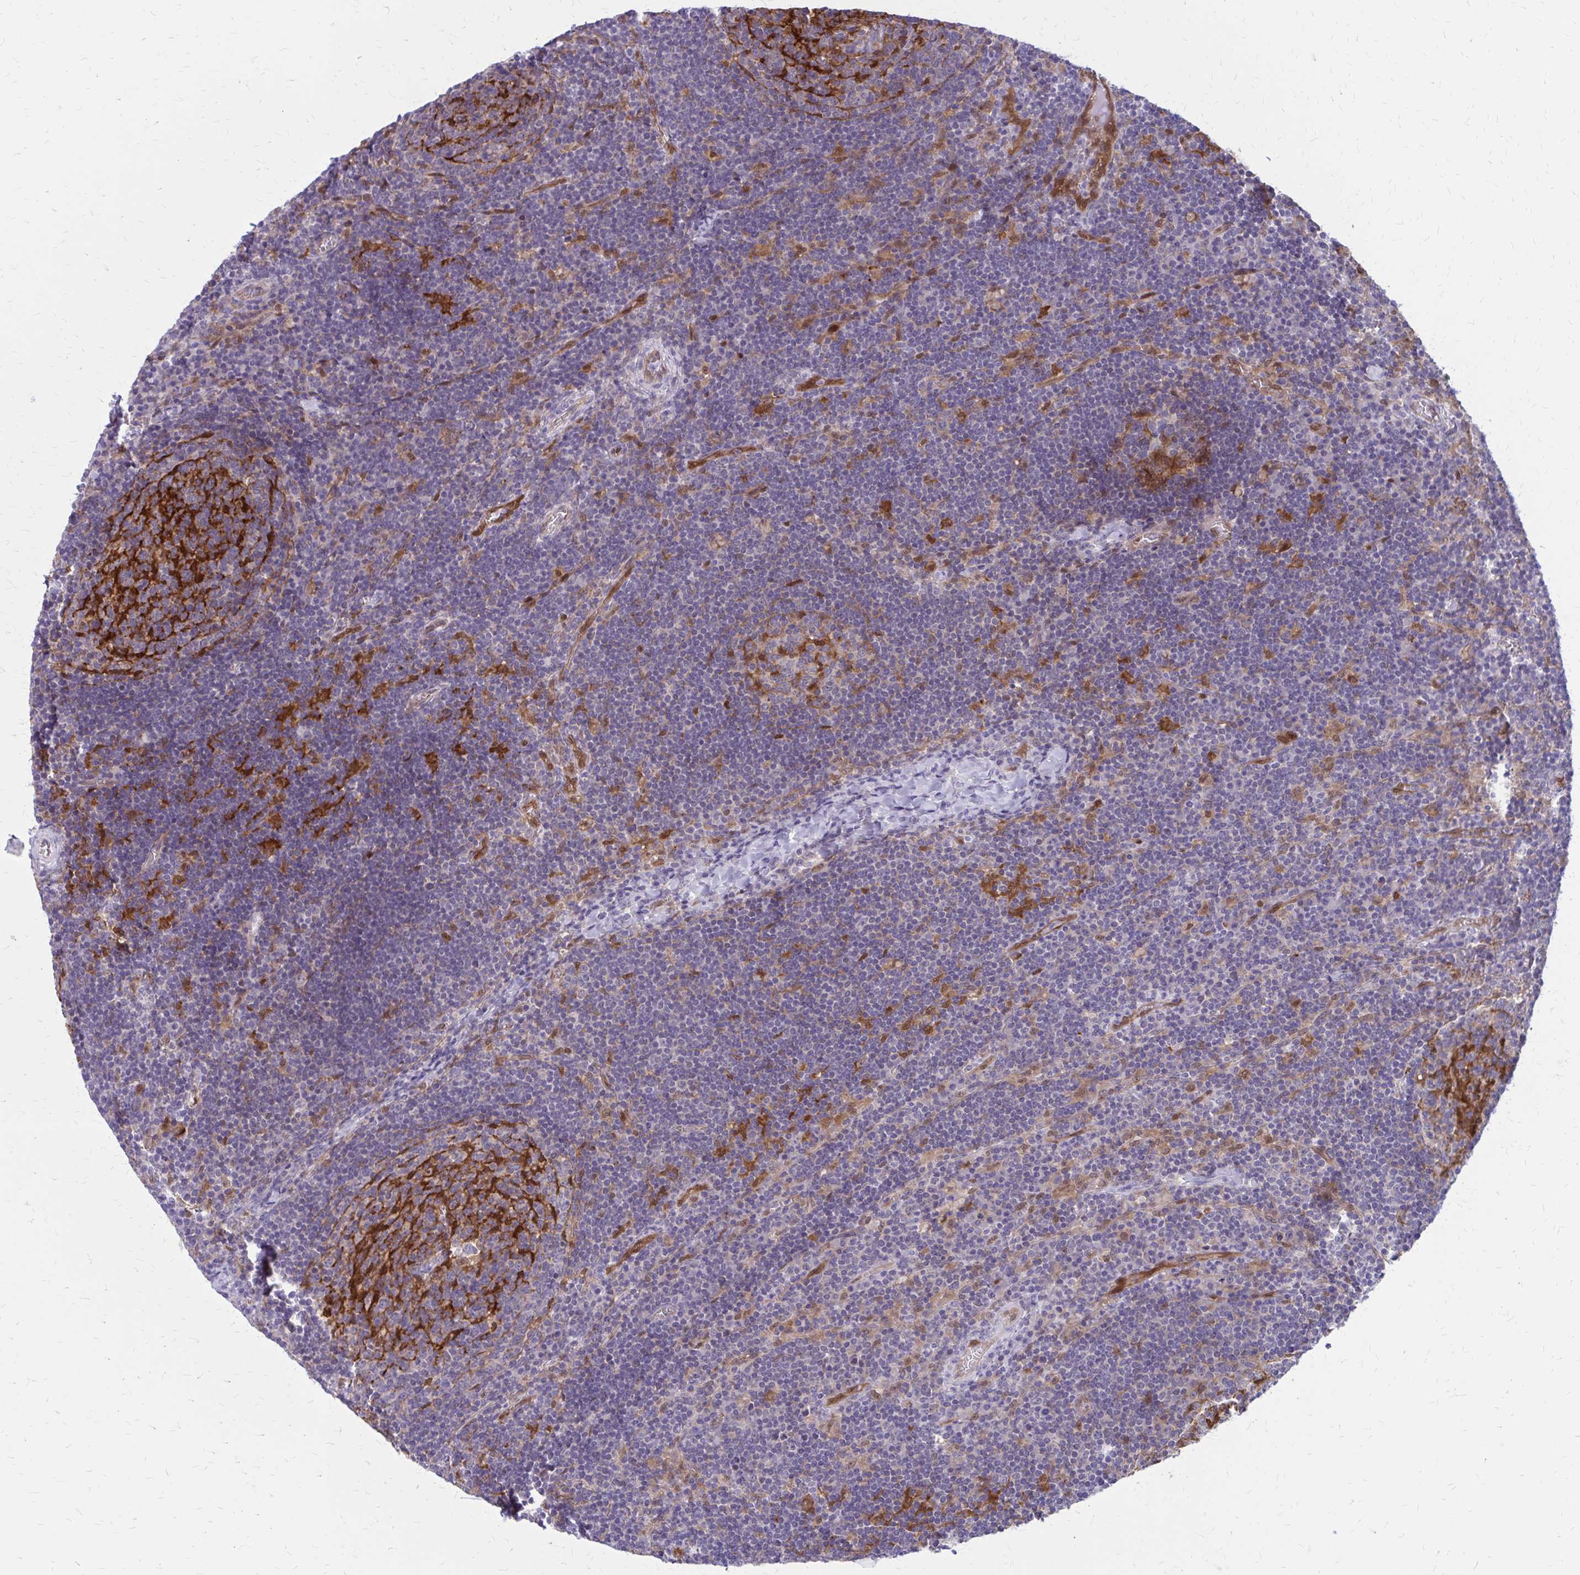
{"staining": {"intensity": "strong", "quantity": "<25%", "location": "cytoplasmic/membranous"}, "tissue": "lymph node", "cell_type": "Germinal center cells", "image_type": "normal", "snomed": [{"axis": "morphology", "description": "Normal tissue, NOS"}, {"axis": "topography", "description": "Lymph node"}], "caption": "Protein positivity by IHC reveals strong cytoplasmic/membranous expression in approximately <25% of germinal center cells in normal lymph node.", "gene": "CLIC2", "patient": {"sex": "male", "age": 67}}